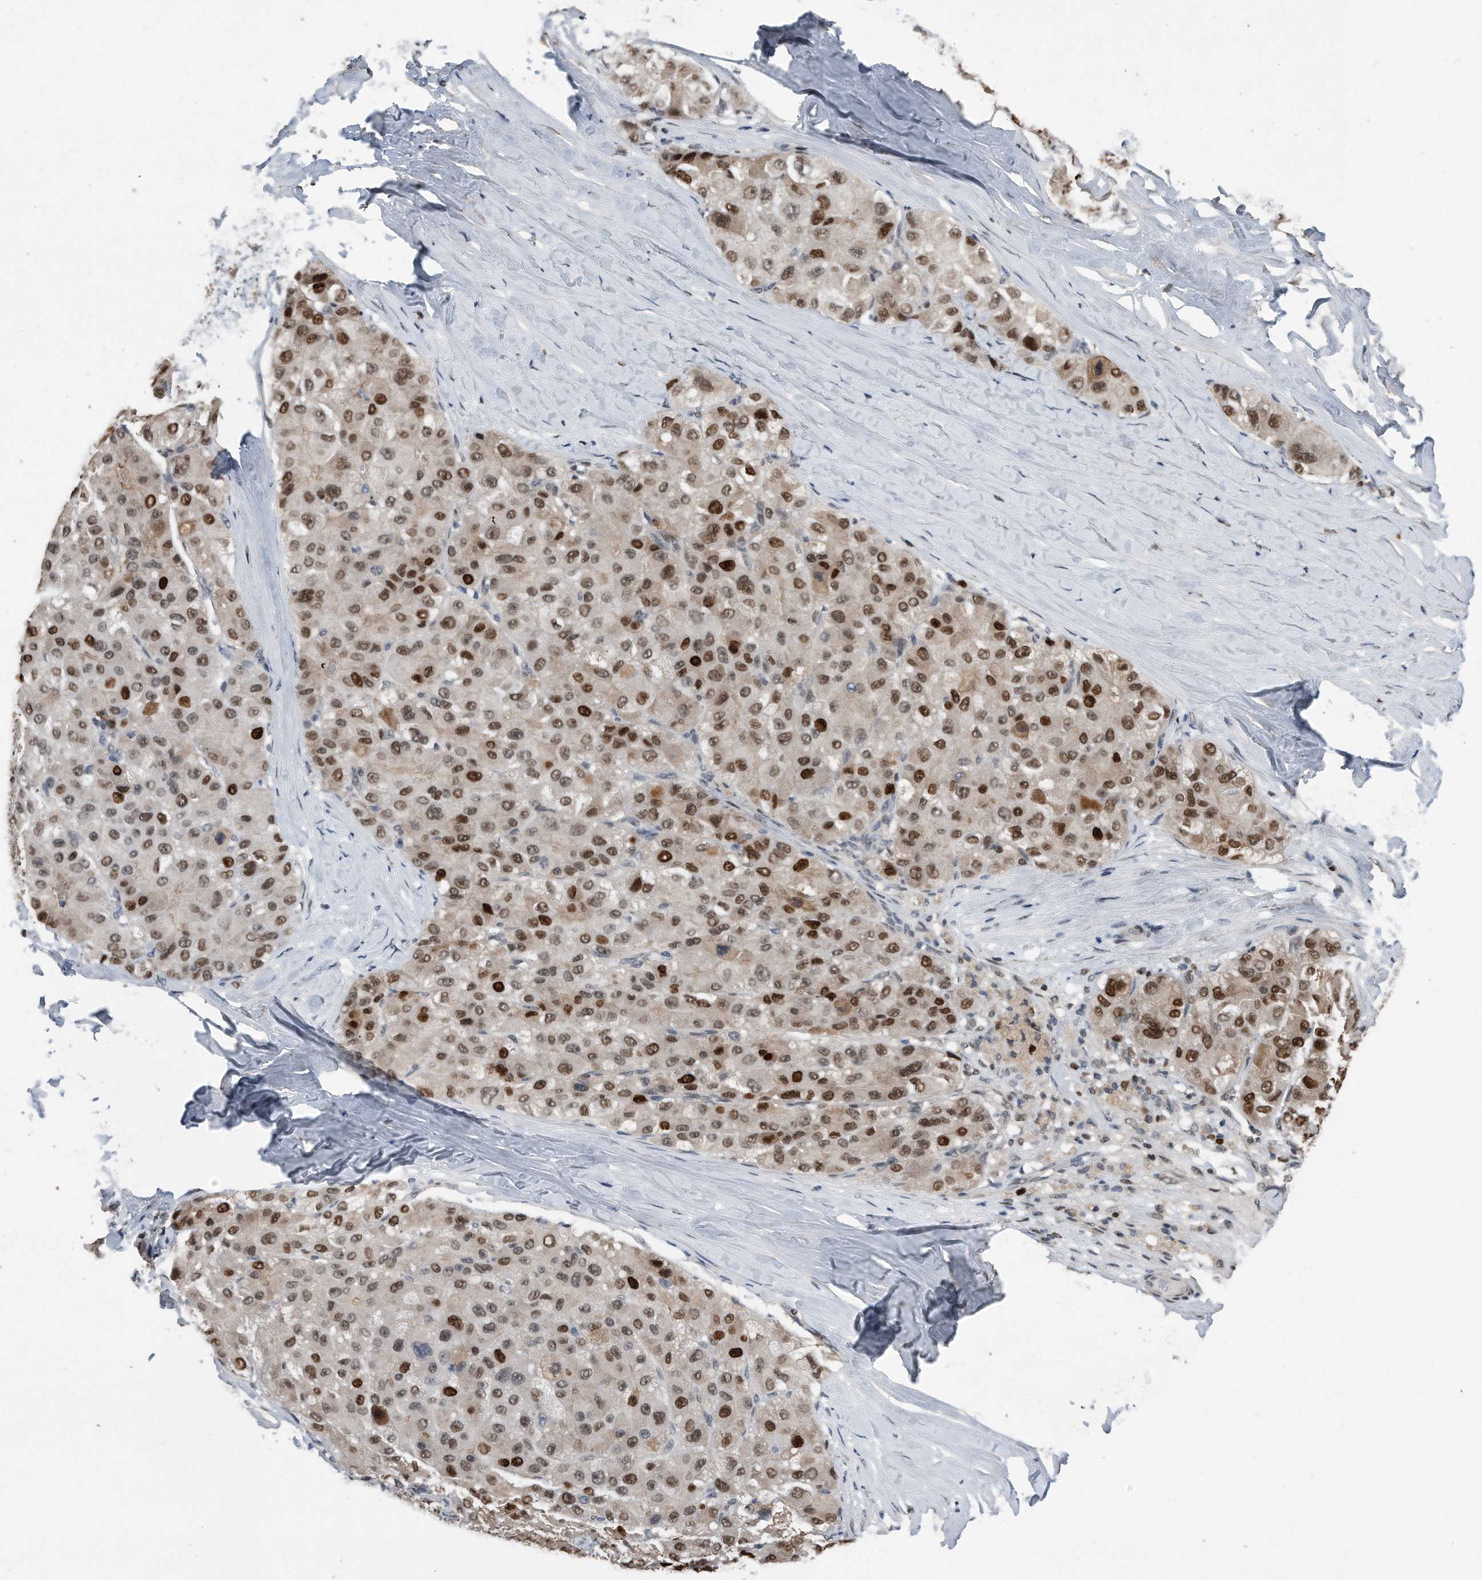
{"staining": {"intensity": "strong", "quantity": "25%-75%", "location": "nuclear"}, "tissue": "liver cancer", "cell_type": "Tumor cells", "image_type": "cancer", "snomed": [{"axis": "morphology", "description": "Carcinoma, Hepatocellular, NOS"}, {"axis": "topography", "description": "Liver"}], "caption": "Human hepatocellular carcinoma (liver) stained with a protein marker displays strong staining in tumor cells.", "gene": "PCNA", "patient": {"sex": "male", "age": 80}}